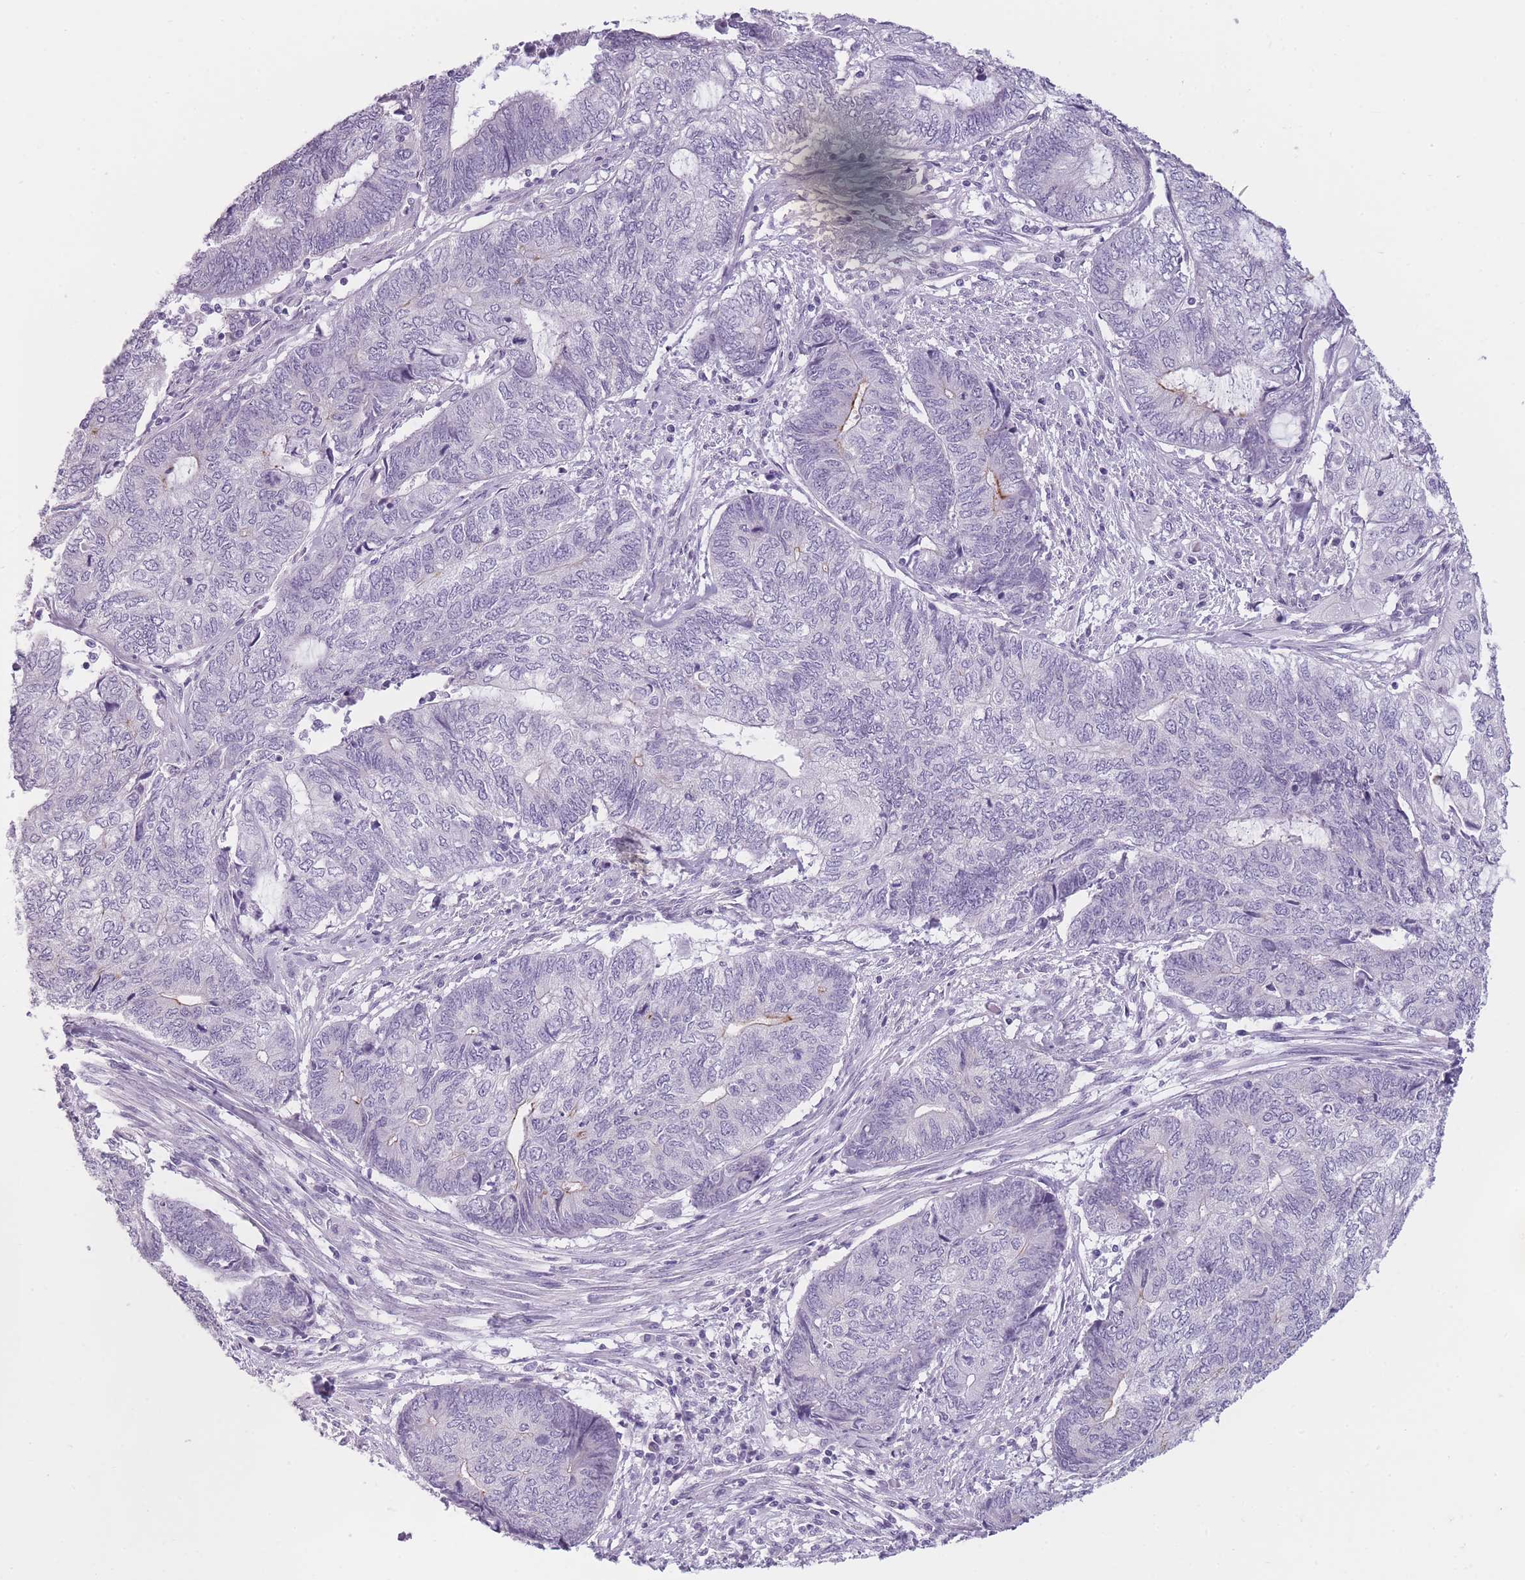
{"staining": {"intensity": "negative", "quantity": "none", "location": "none"}, "tissue": "endometrial cancer", "cell_type": "Tumor cells", "image_type": "cancer", "snomed": [{"axis": "morphology", "description": "Adenocarcinoma, NOS"}, {"axis": "topography", "description": "Uterus"}, {"axis": "topography", "description": "Endometrium"}], "caption": "The photomicrograph reveals no significant expression in tumor cells of adenocarcinoma (endometrial).", "gene": "TMEM236", "patient": {"sex": "female", "age": 70}}